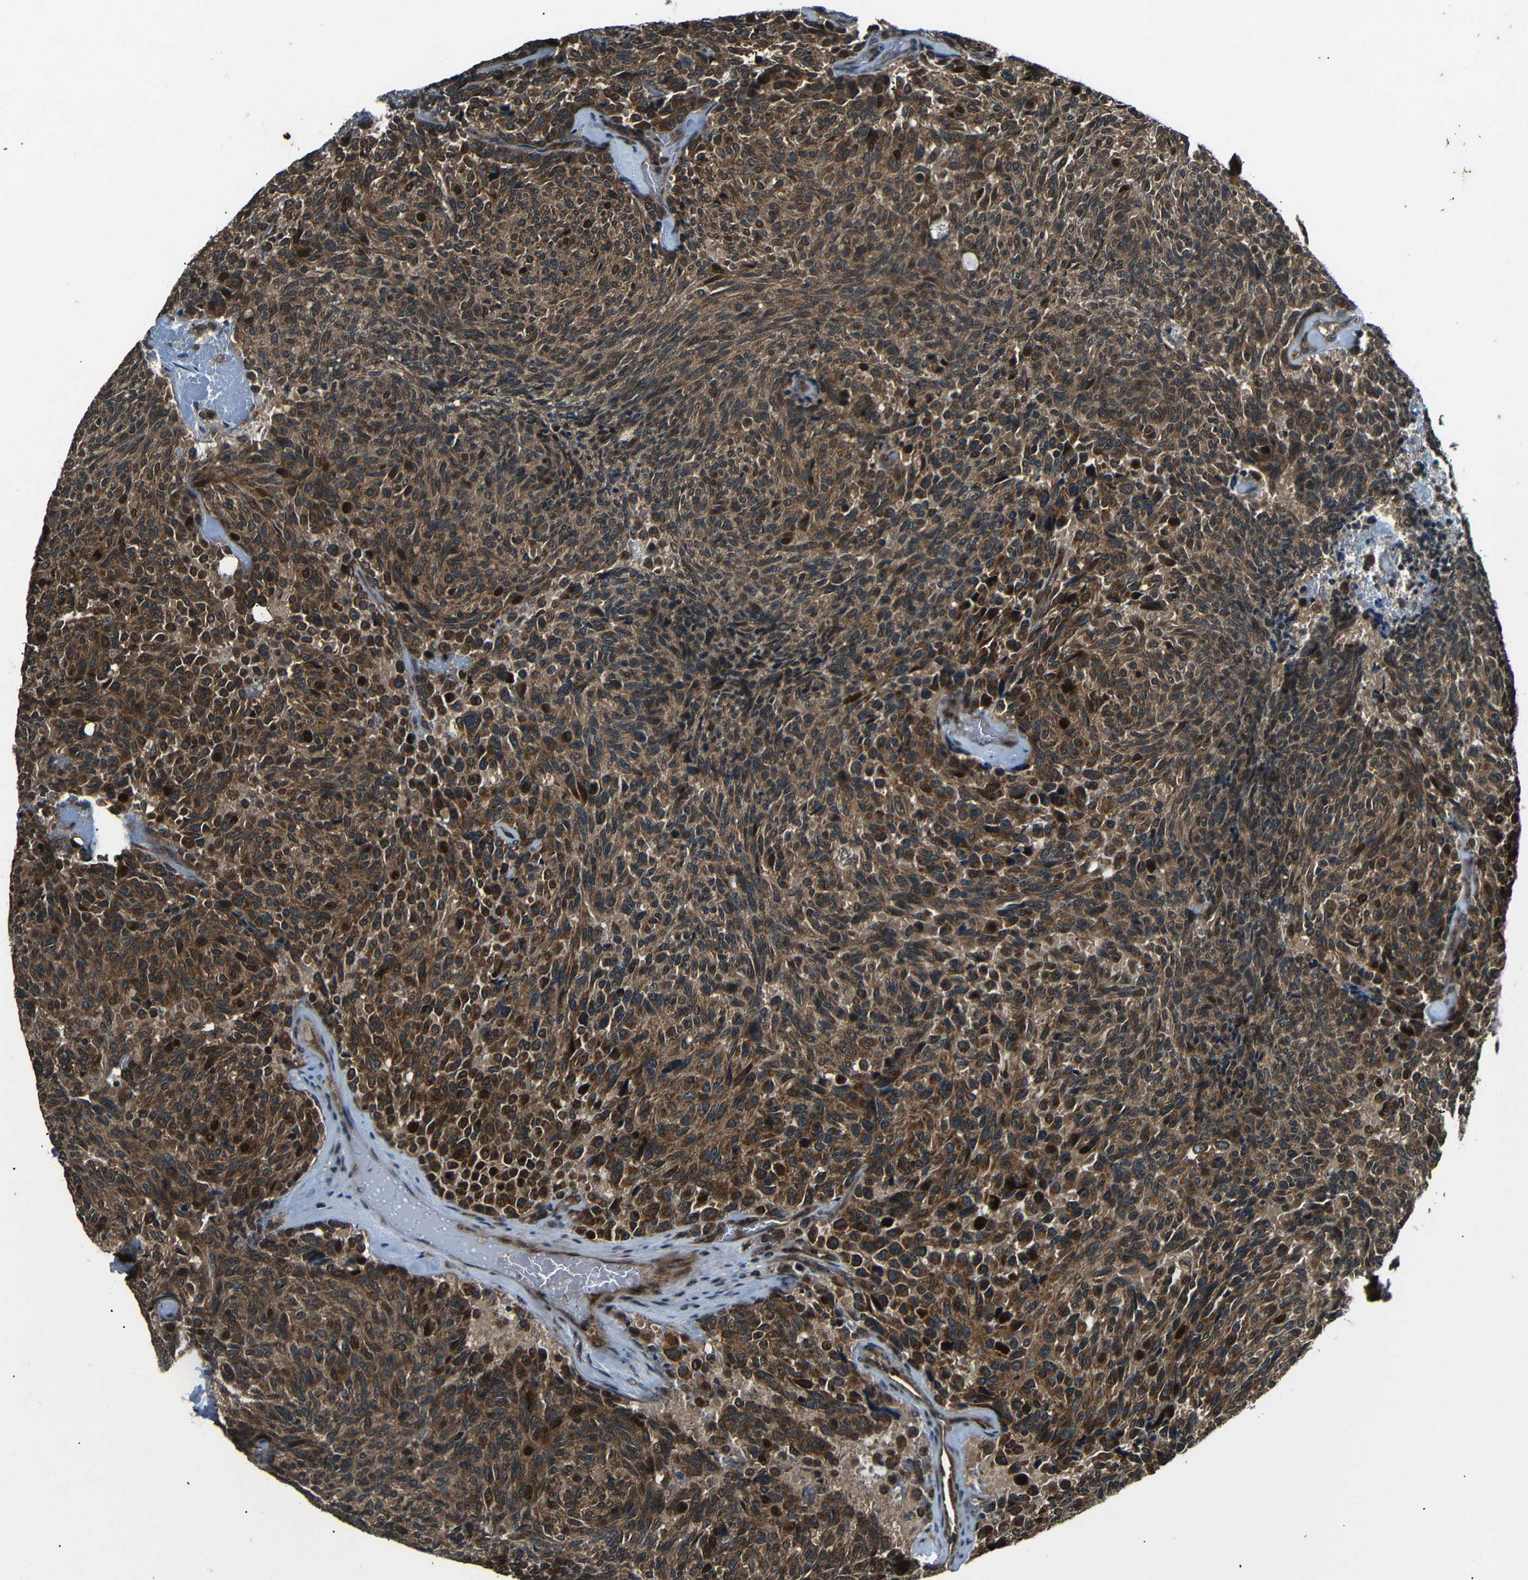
{"staining": {"intensity": "strong", "quantity": "<25%", "location": "cytoplasmic/membranous,nuclear"}, "tissue": "carcinoid", "cell_type": "Tumor cells", "image_type": "cancer", "snomed": [{"axis": "morphology", "description": "Carcinoid, malignant, NOS"}, {"axis": "topography", "description": "Pancreas"}], "caption": "Human carcinoid stained for a protein (brown) shows strong cytoplasmic/membranous and nuclear positive positivity in approximately <25% of tumor cells.", "gene": "PLK2", "patient": {"sex": "female", "age": 54}}